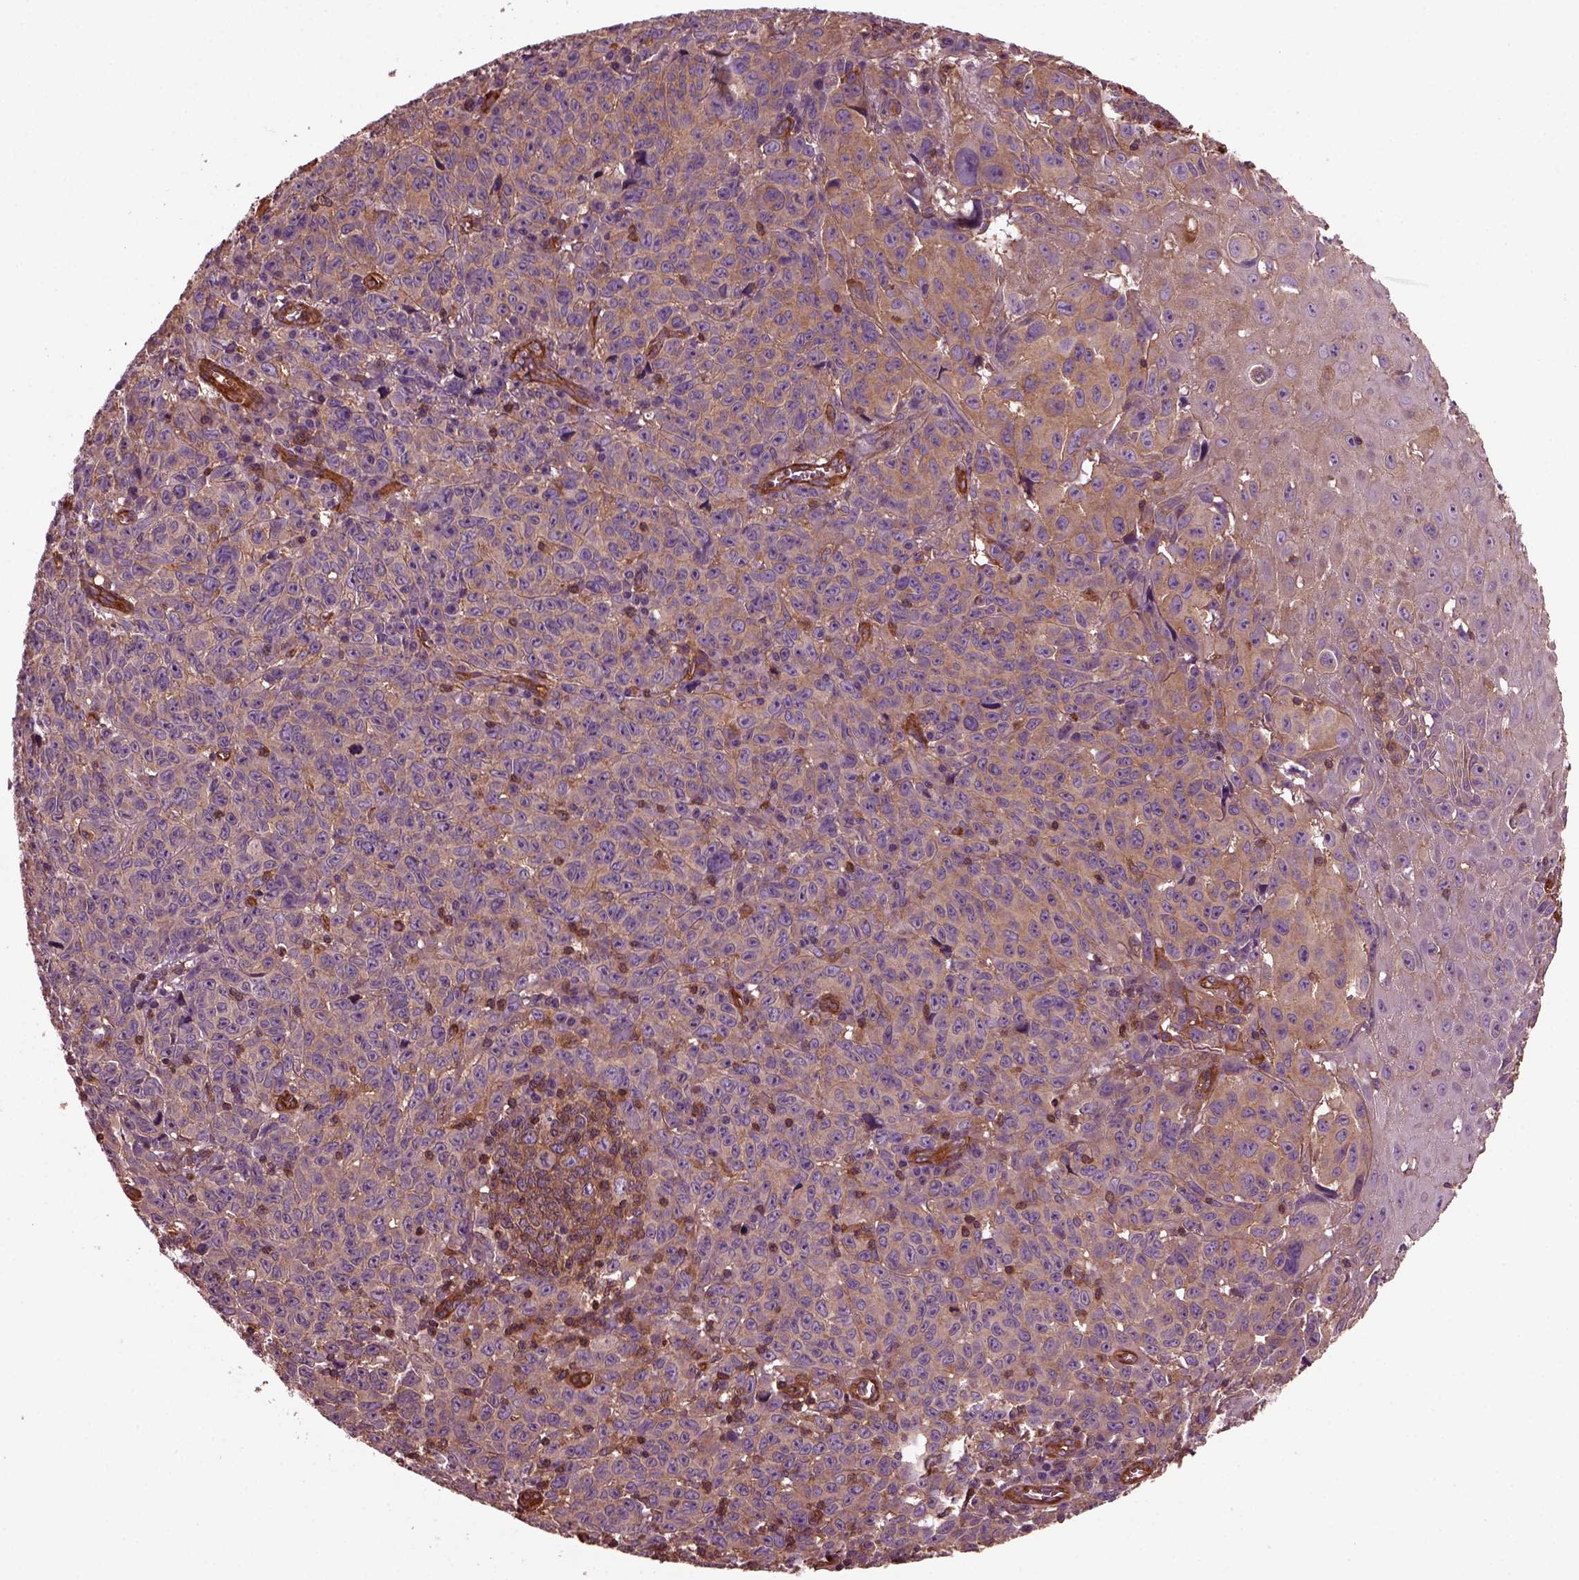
{"staining": {"intensity": "moderate", "quantity": ">75%", "location": "cytoplasmic/membranous"}, "tissue": "melanoma", "cell_type": "Tumor cells", "image_type": "cancer", "snomed": [{"axis": "morphology", "description": "Malignant melanoma, NOS"}, {"axis": "topography", "description": "Vulva, labia, clitoris and Bartholin´s gland, NO"}], "caption": "Immunohistochemistry (DAB (3,3'-diaminobenzidine)) staining of human melanoma shows moderate cytoplasmic/membranous protein expression in approximately >75% of tumor cells.", "gene": "MYL6", "patient": {"sex": "female", "age": 75}}